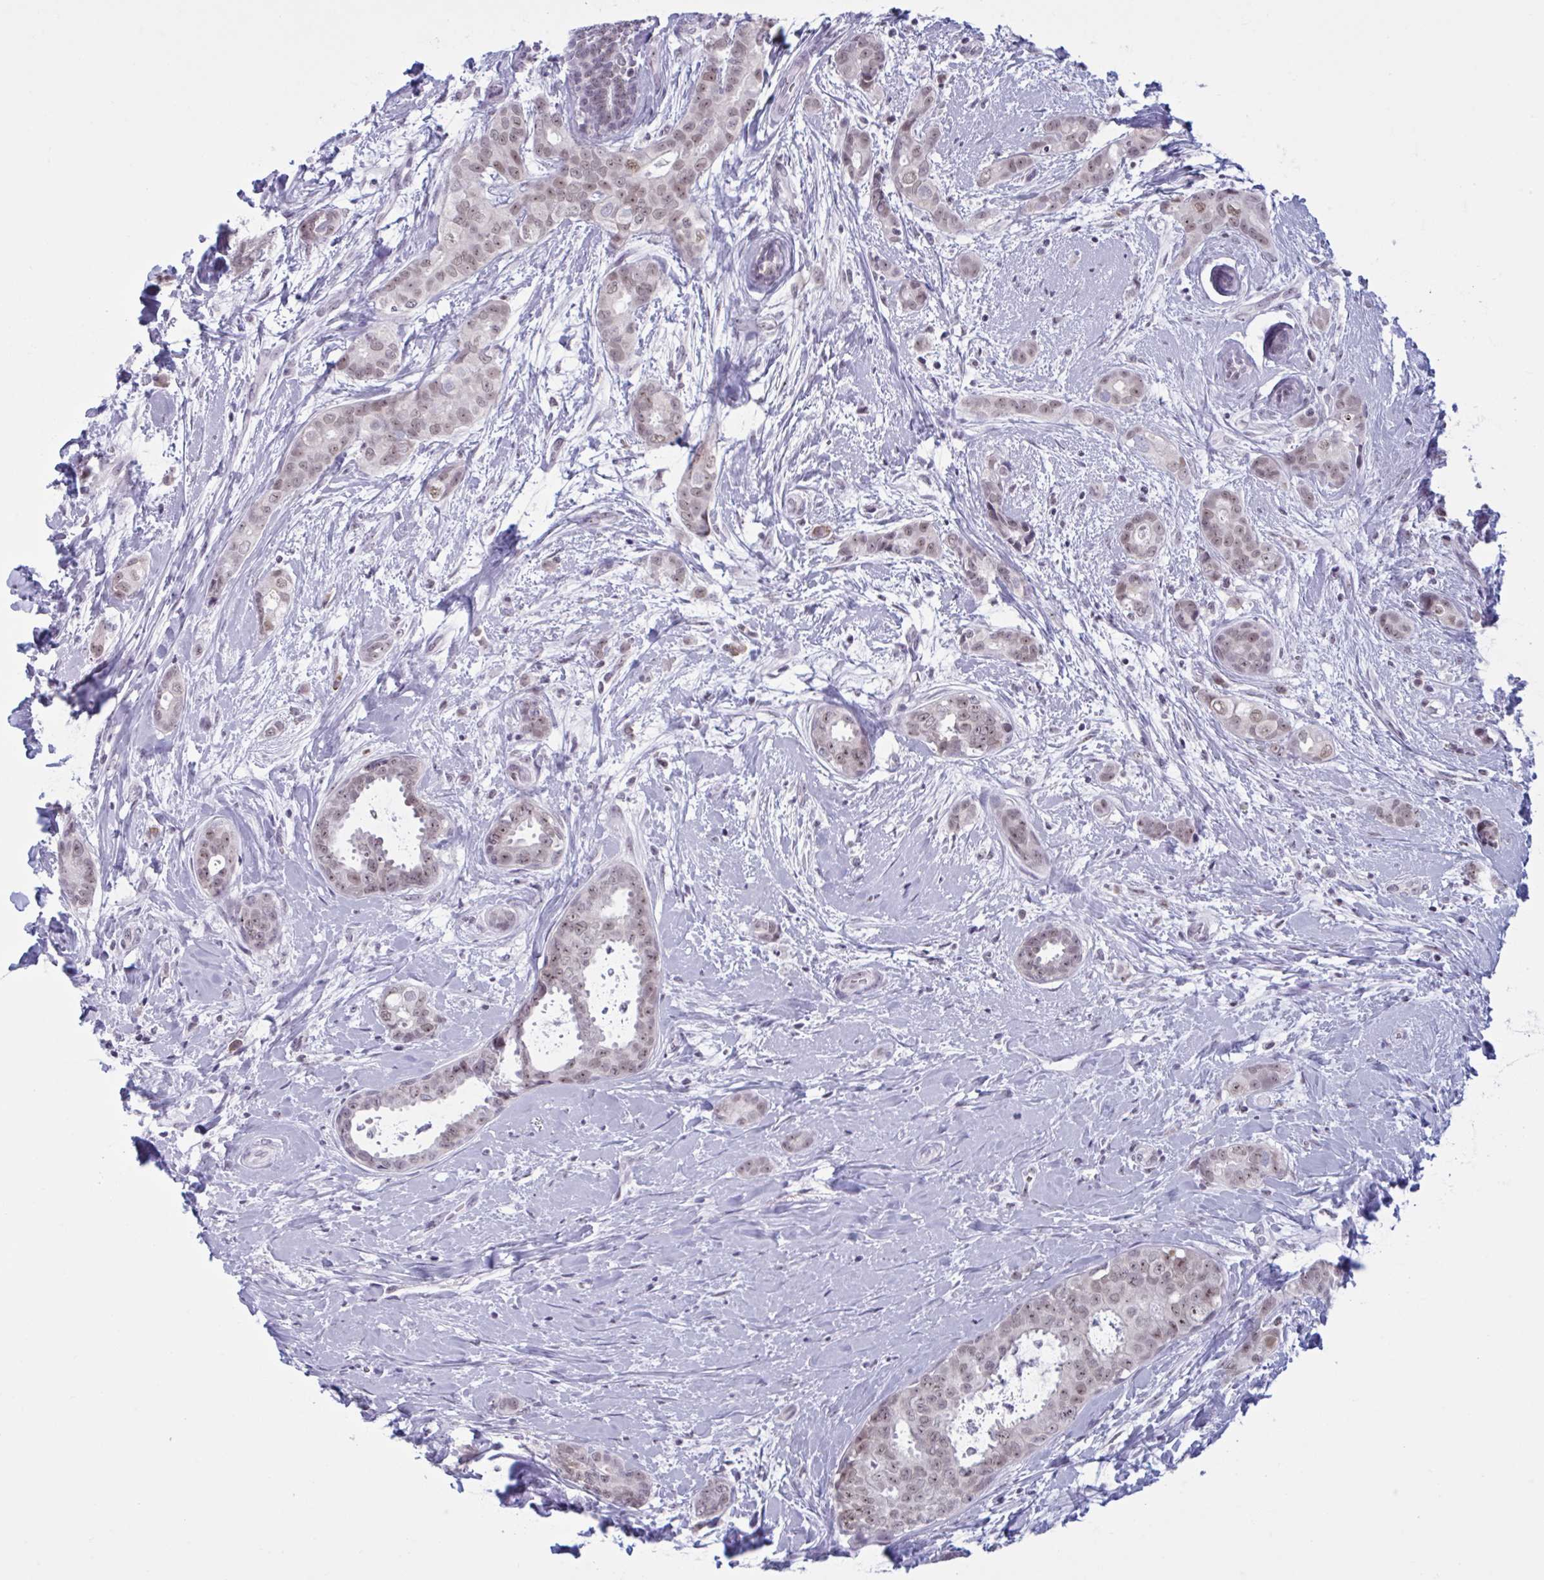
{"staining": {"intensity": "weak", "quantity": ">75%", "location": "nuclear"}, "tissue": "breast cancer", "cell_type": "Tumor cells", "image_type": "cancer", "snomed": [{"axis": "morphology", "description": "Duct carcinoma"}, {"axis": "topography", "description": "Breast"}], "caption": "Breast cancer tissue displays weak nuclear expression in about >75% of tumor cells Ihc stains the protein of interest in brown and the nuclei are stained blue.", "gene": "TGM6", "patient": {"sex": "female", "age": 45}}